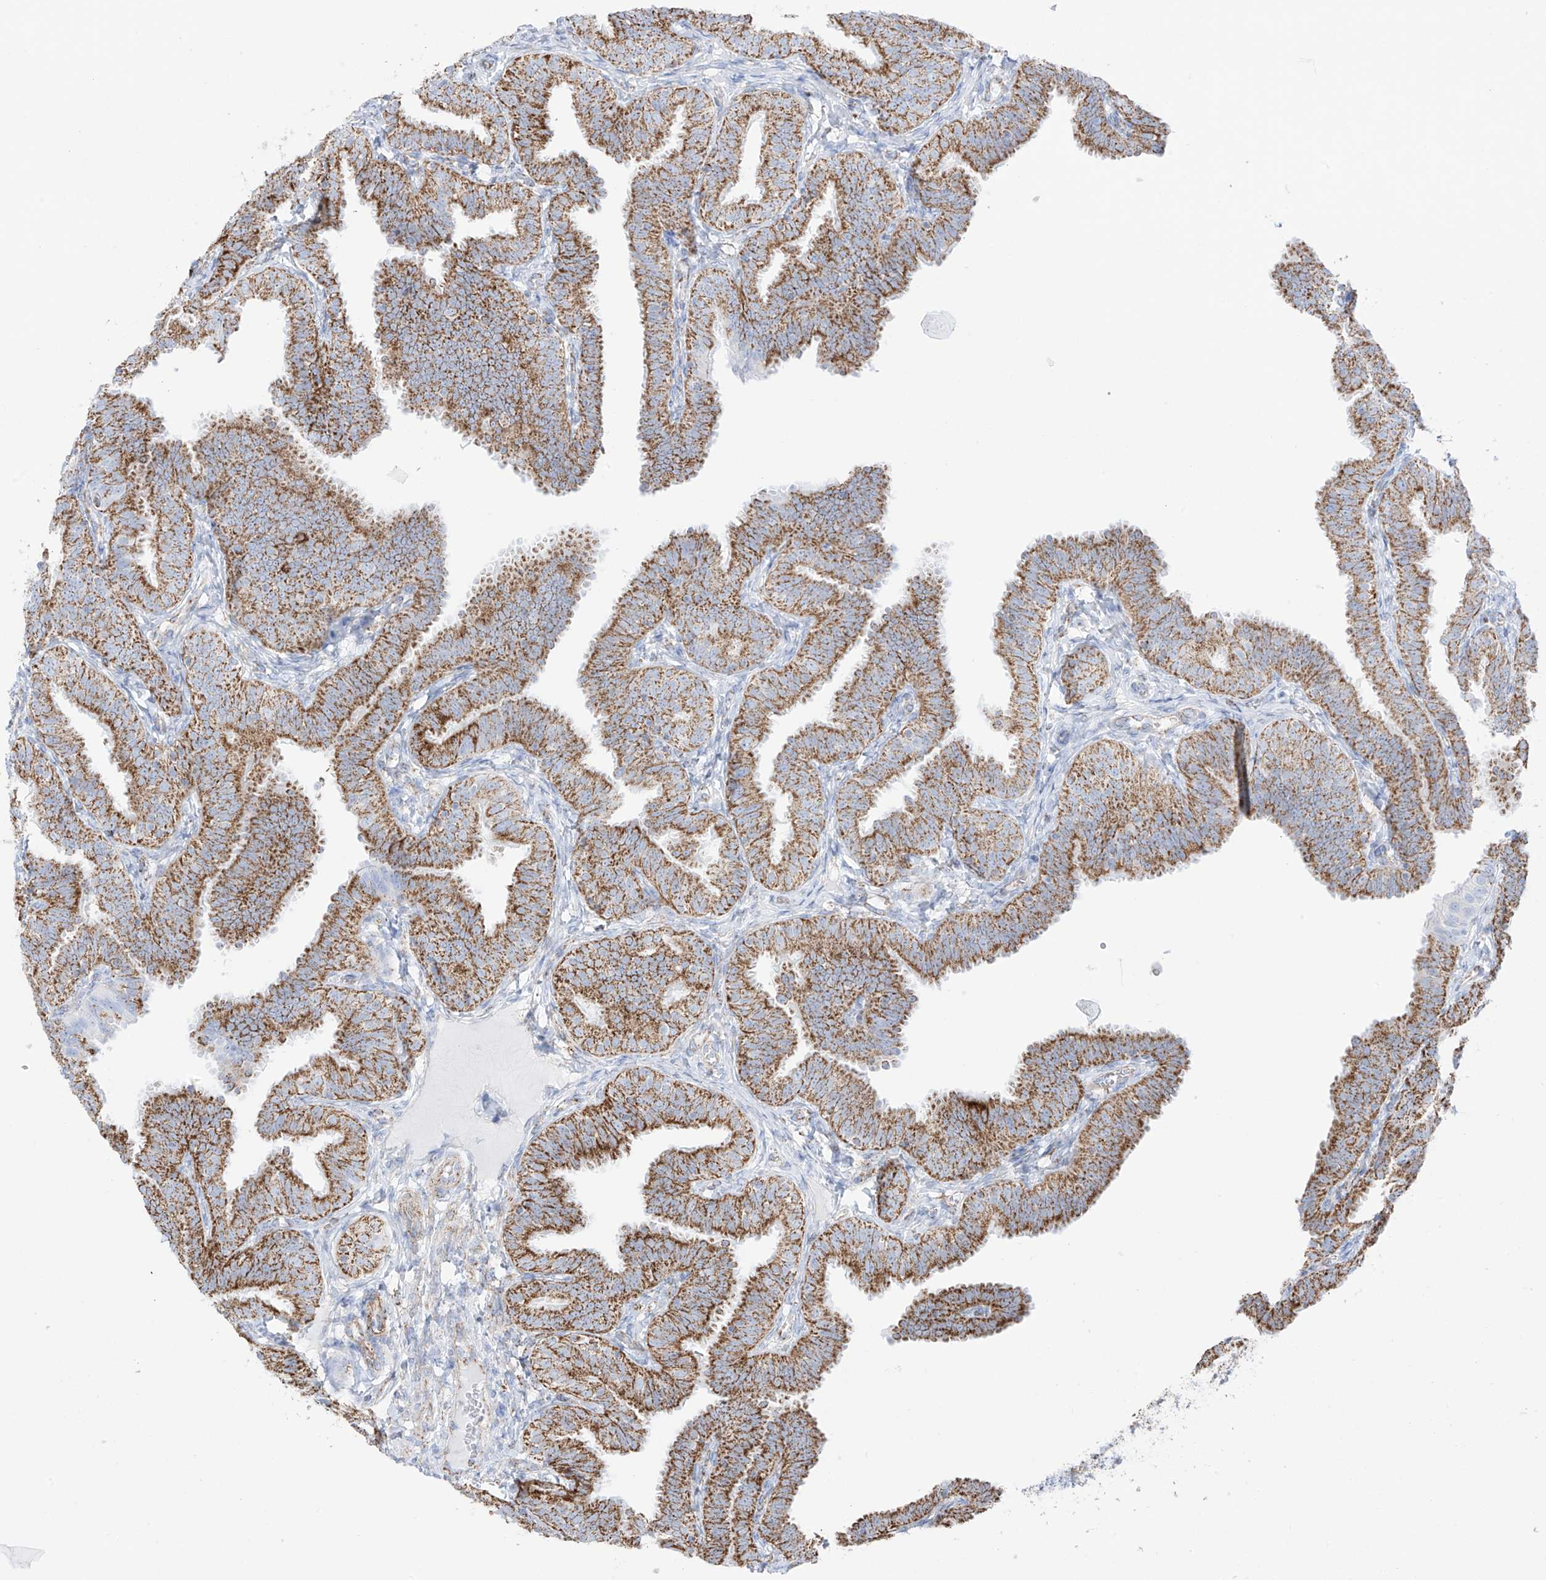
{"staining": {"intensity": "moderate", "quantity": ">75%", "location": "cytoplasmic/membranous"}, "tissue": "fallopian tube", "cell_type": "Glandular cells", "image_type": "normal", "snomed": [{"axis": "morphology", "description": "Normal tissue, NOS"}, {"axis": "topography", "description": "Fallopian tube"}], "caption": "Immunohistochemistry (IHC) of unremarkable human fallopian tube exhibits medium levels of moderate cytoplasmic/membranous expression in about >75% of glandular cells. The staining was performed using DAB (3,3'-diaminobenzidine), with brown indicating positive protein expression. Nuclei are stained blue with hematoxylin.", "gene": "XKR3", "patient": {"sex": "female", "age": 35}}